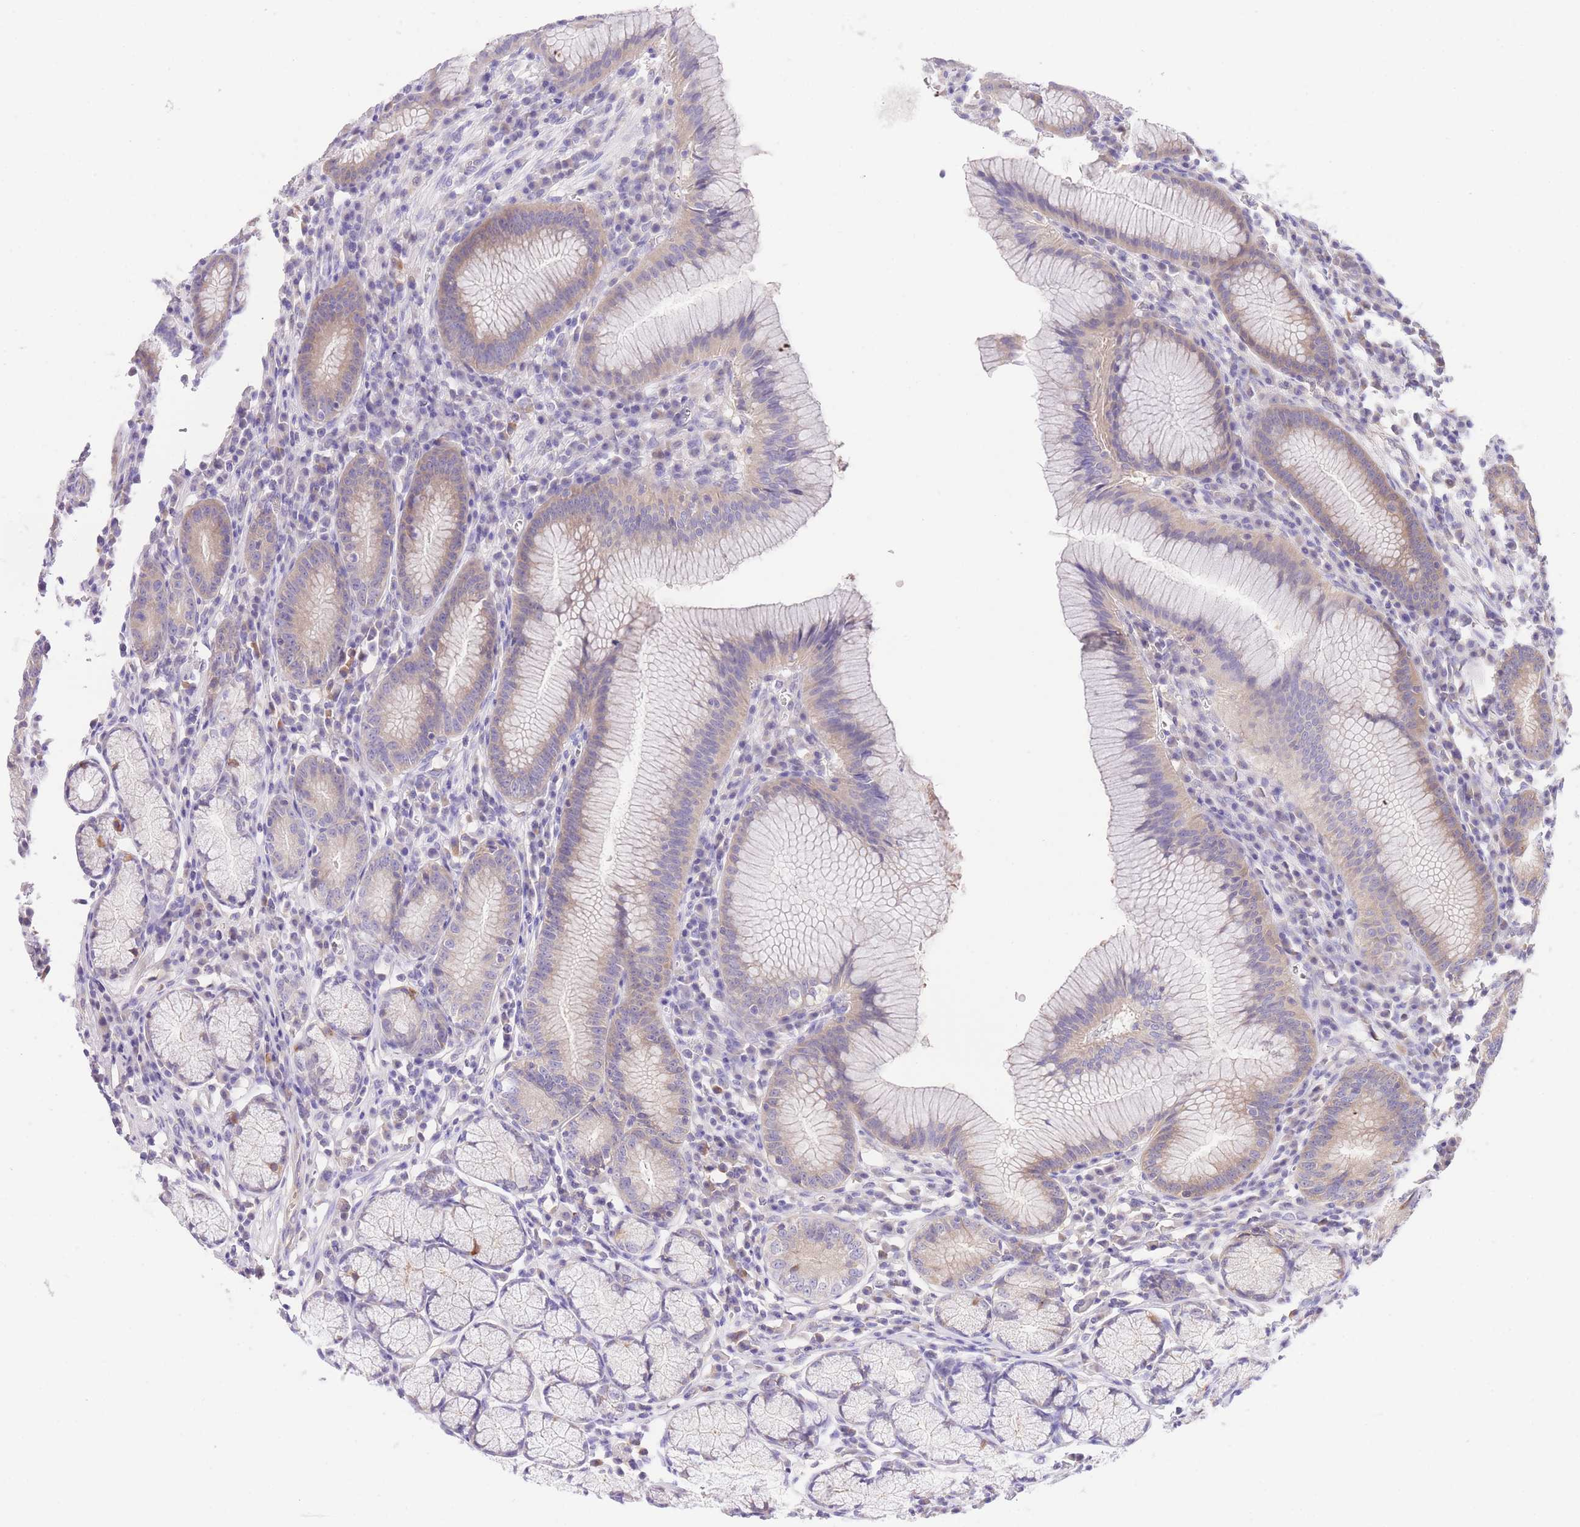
{"staining": {"intensity": "weak", "quantity": "25%-75%", "location": "cytoplasmic/membranous"}, "tissue": "stomach", "cell_type": "Glandular cells", "image_type": "normal", "snomed": [{"axis": "morphology", "description": "Normal tissue, NOS"}, {"axis": "topography", "description": "Stomach"}], "caption": "Protein analysis of normal stomach shows weak cytoplasmic/membranous staining in approximately 25%-75% of glandular cells. (DAB (3,3'-diaminobenzidine) = brown stain, brightfield microscopy at high magnification).", "gene": "LIPH", "patient": {"sex": "male", "age": 55}}